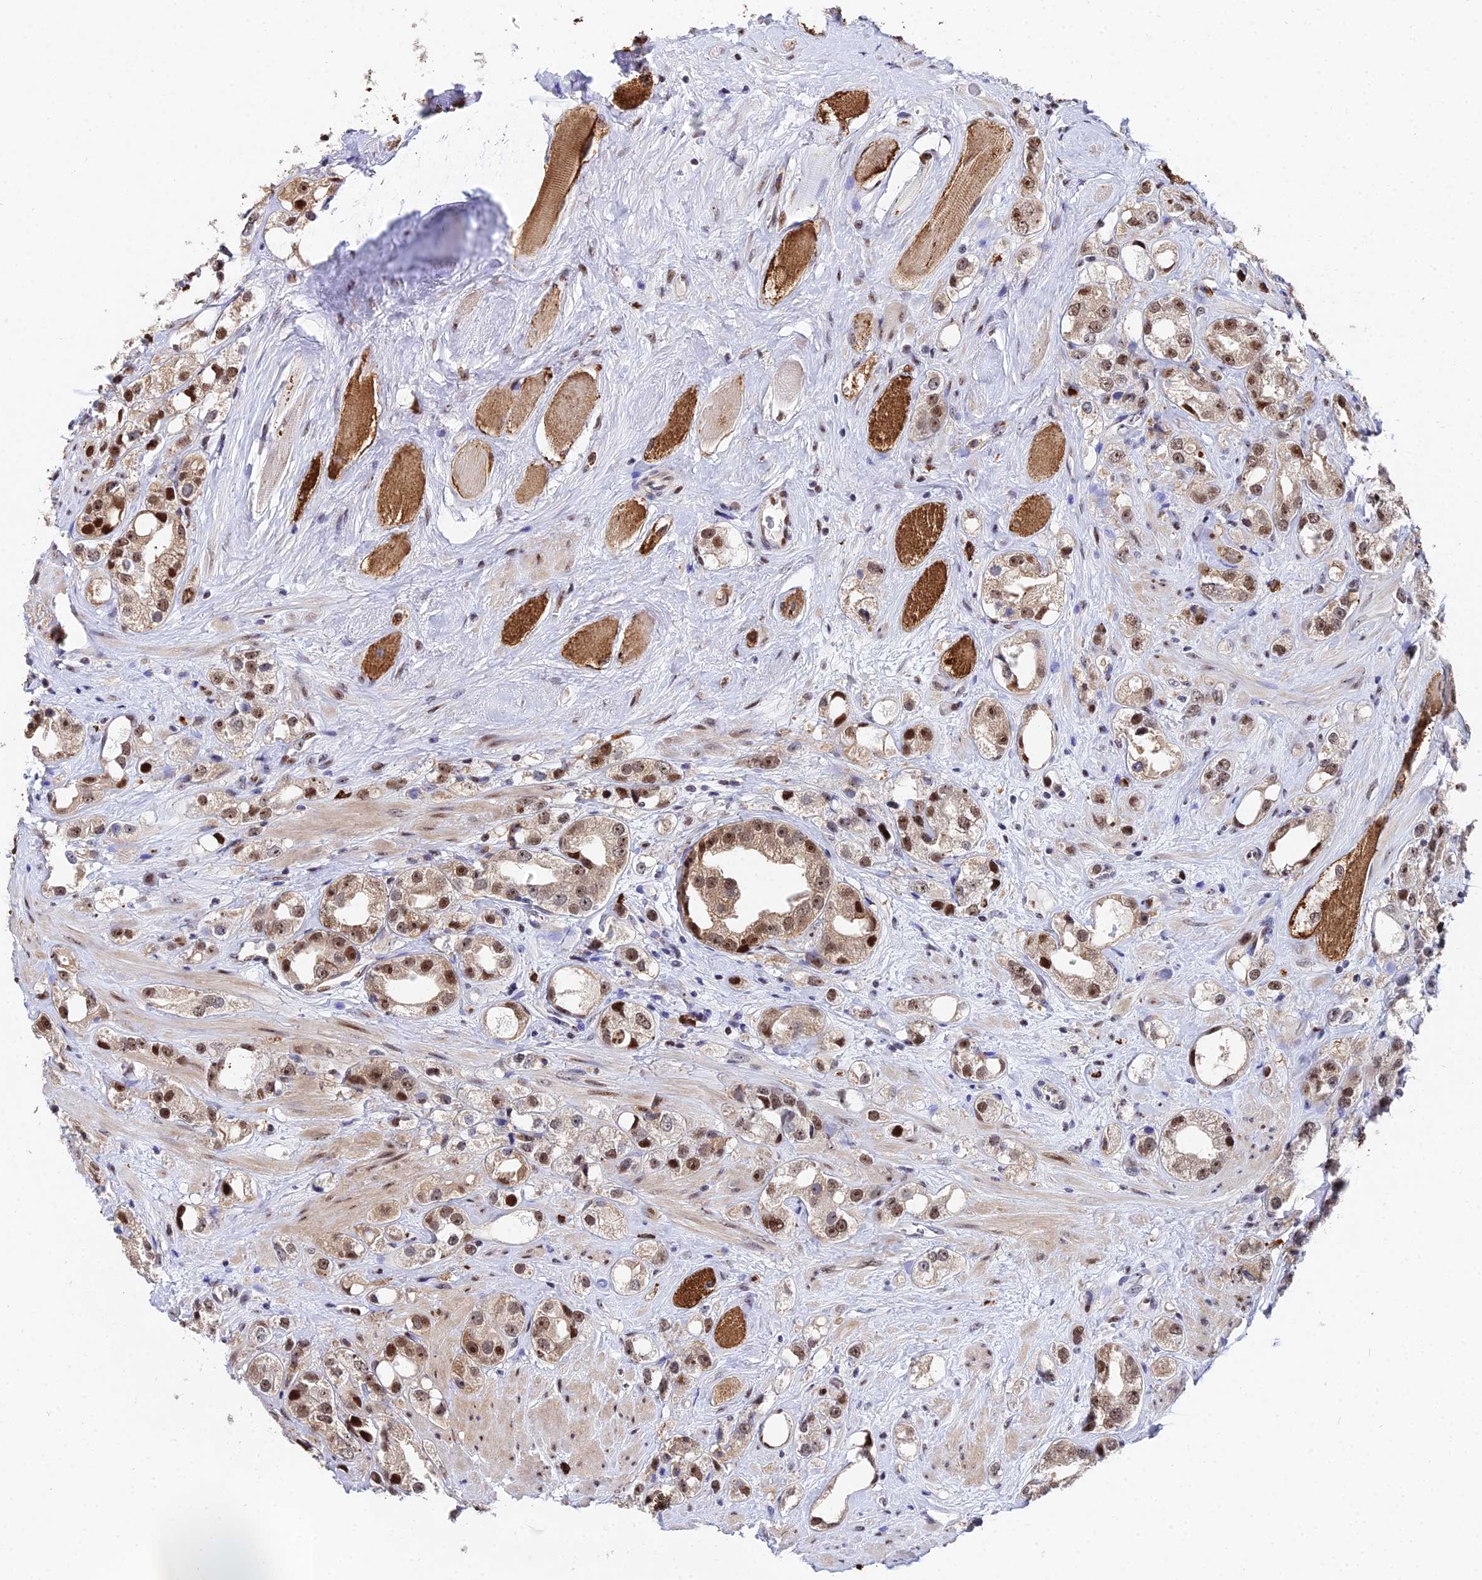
{"staining": {"intensity": "moderate", "quantity": ">75%", "location": "cytoplasmic/membranous,nuclear"}, "tissue": "prostate cancer", "cell_type": "Tumor cells", "image_type": "cancer", "snomed": [{"axis": "morphology", "description": "Adenocarcinoma, NOS"}, {"axis": "topography", "description": "Prostate"}], "caption": "Moderate cytoplasmic/membranous and nuclear staining is appreciated in approximately >75% of tumor cells in prostate adenocarcinoma.", "gene": "TIFA", "patient": {"sex": "male", "age": 79}}